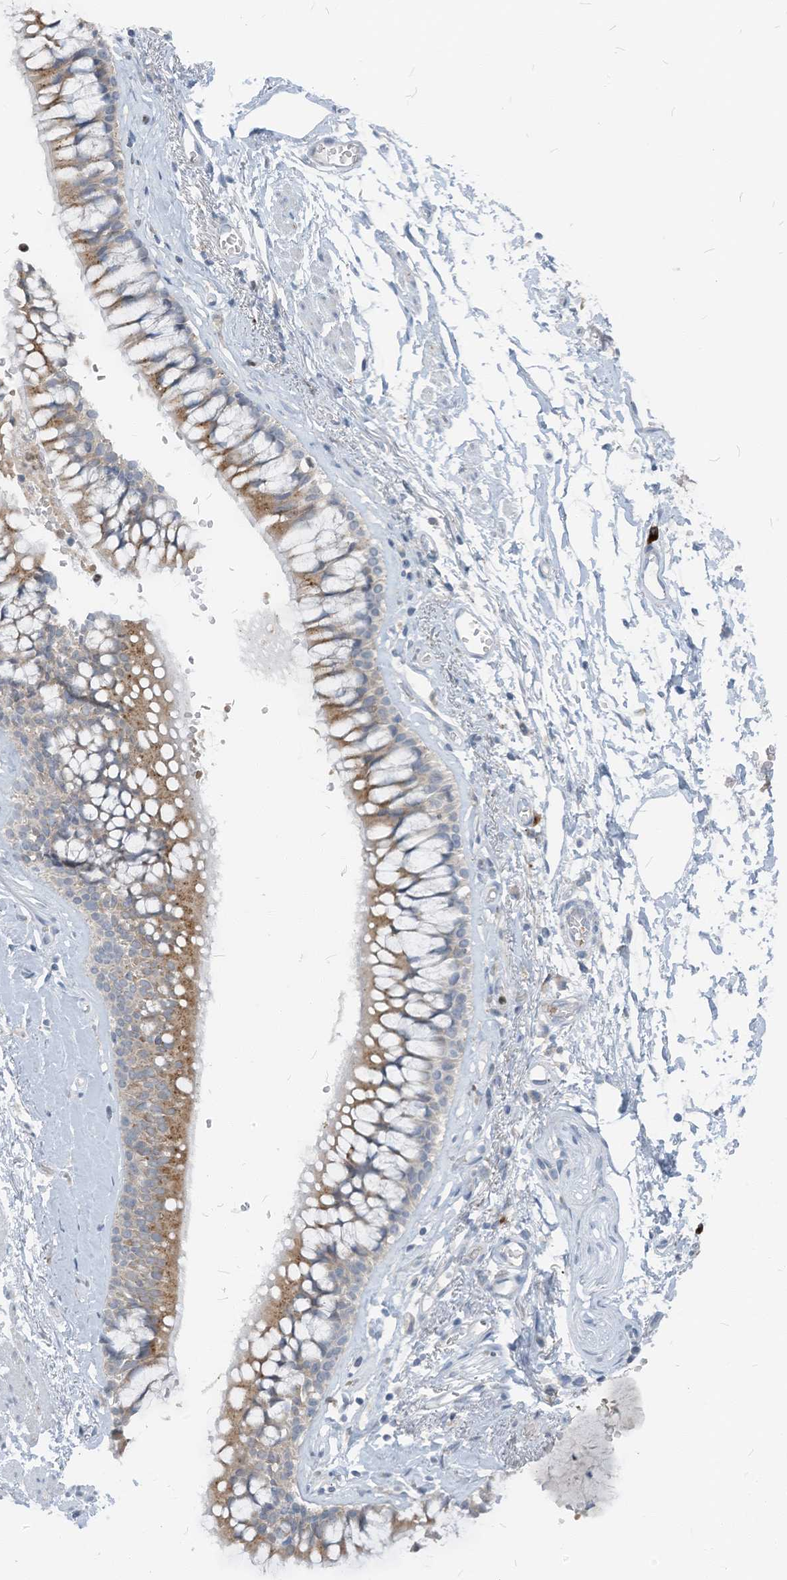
{"staining": {"intensity": "moderate", "quantity": "25%-75%", "location": "cytoplasmic/membranous"}, "tissue": "bronchus", "cell_type": "Respiratory epithelial cells", "image_type": "normal", "snomed": [{"axis": "morphology", "description": "Normal tissue, NOS"}, {"axis": "morphology", "description": "Inflammation, NOS"}, {"axis": "topography", "description": "Cartilage tissue"}, {"axis": "topography", "description": "Bronchus"}, {"axis": "topography", "description": "Lung"}], "caption": "Benign bronchus displays moderate cytoplasmic/membranous staining in about 25%-75% of respiratory epithelial cells.", "gene": "CHMP2B", "patient": {"sex": "female", "age": 64}}